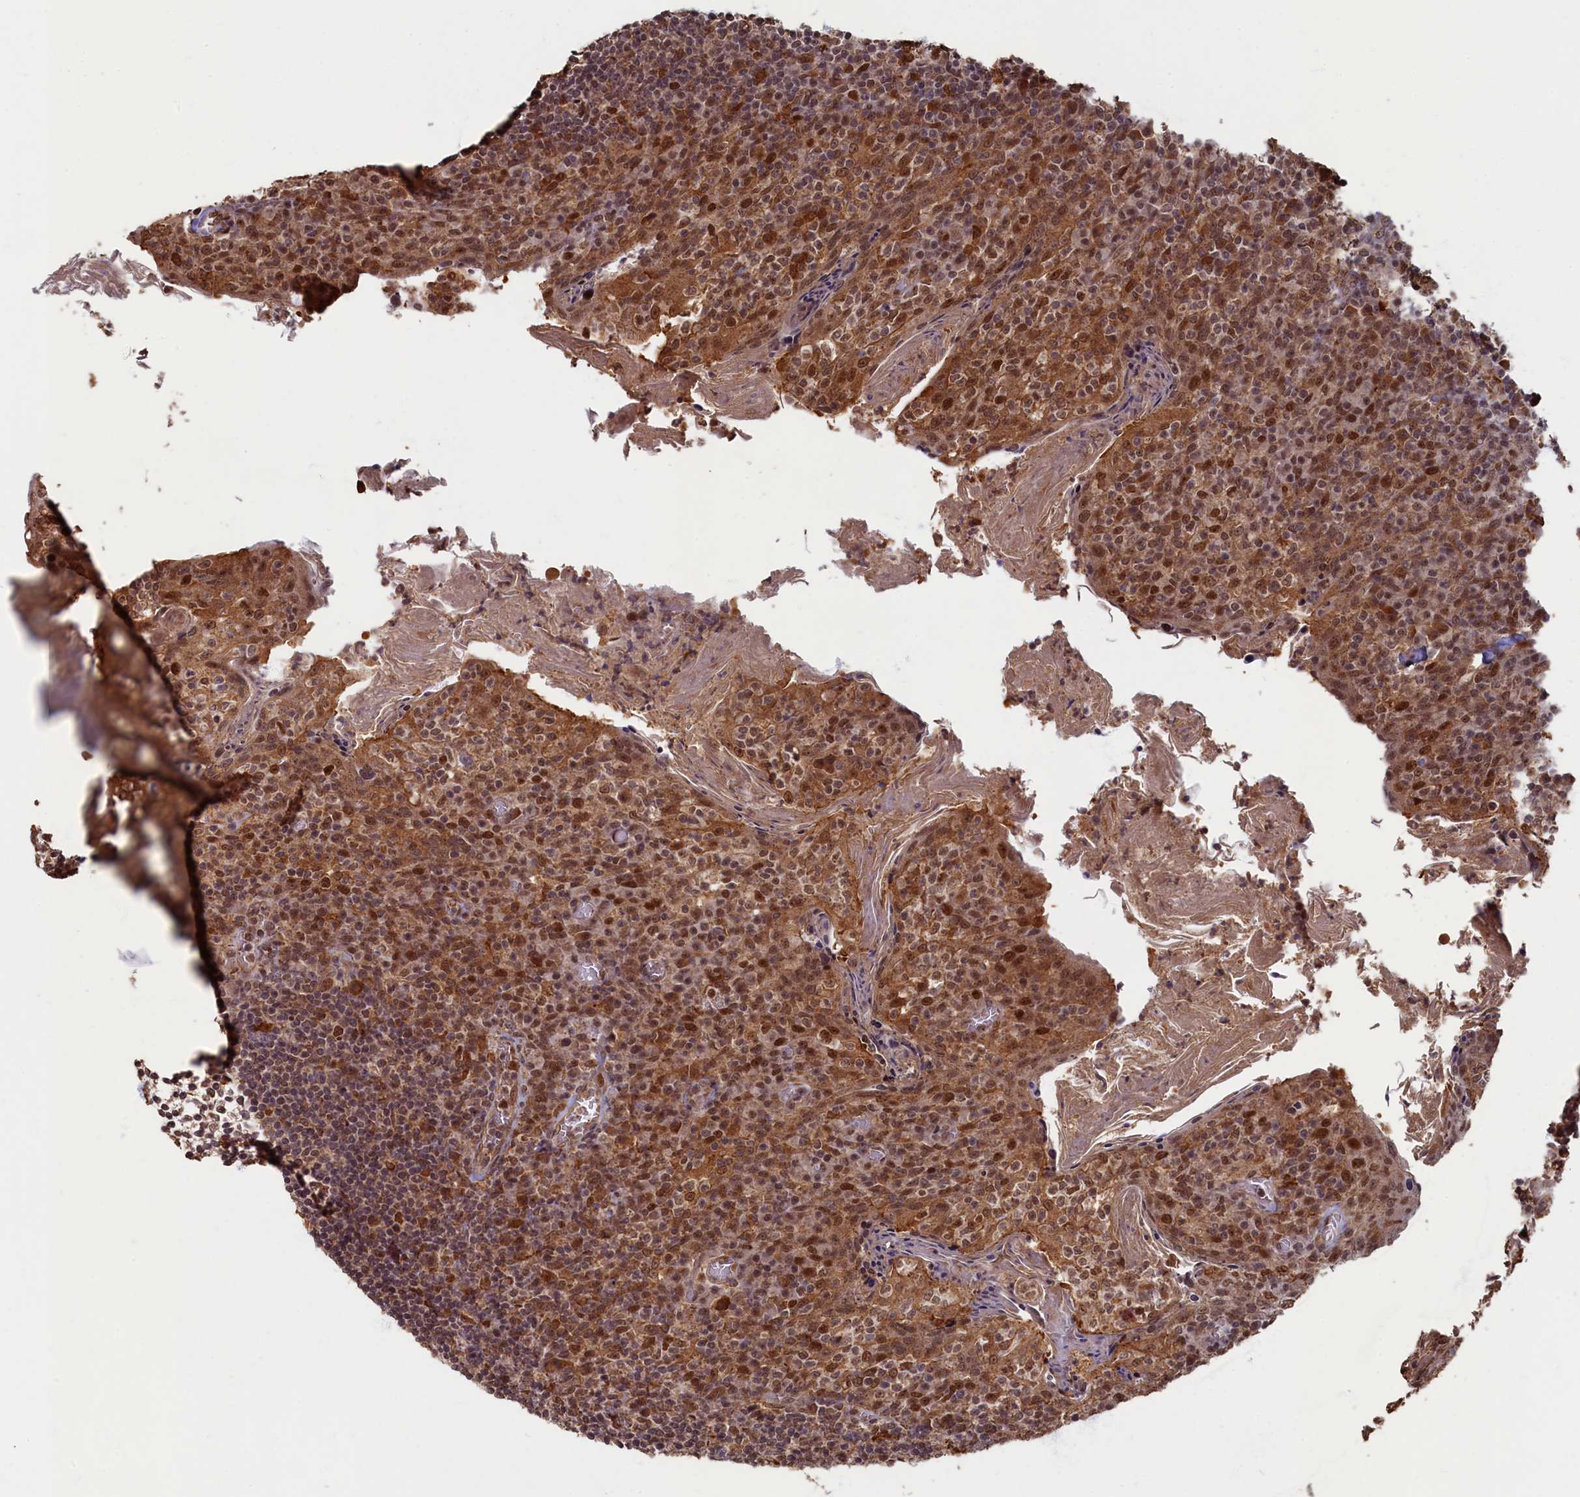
{"staining": {"intensity": "strong", "quantity": ">75%", "location": "cytoplasmic/membranous,nuclear"}, "tissue": "tonsil", "cell_type": "Germinal center cells", "image_type": "normal", "snomed": [{"axis": "morphology", "description": "Normal tissue, NOS"}, {"axis": "topography", "description": "Tonsil"}], "caption": "This is a micrograph of immunohistochemistry staining of benign tonsil, which shows strong expression in the cytoplasmic/membranous,nuclear of germinal center cells.", "gene": "BRCA1", "patient": {"sex": "female", "age": 10}}